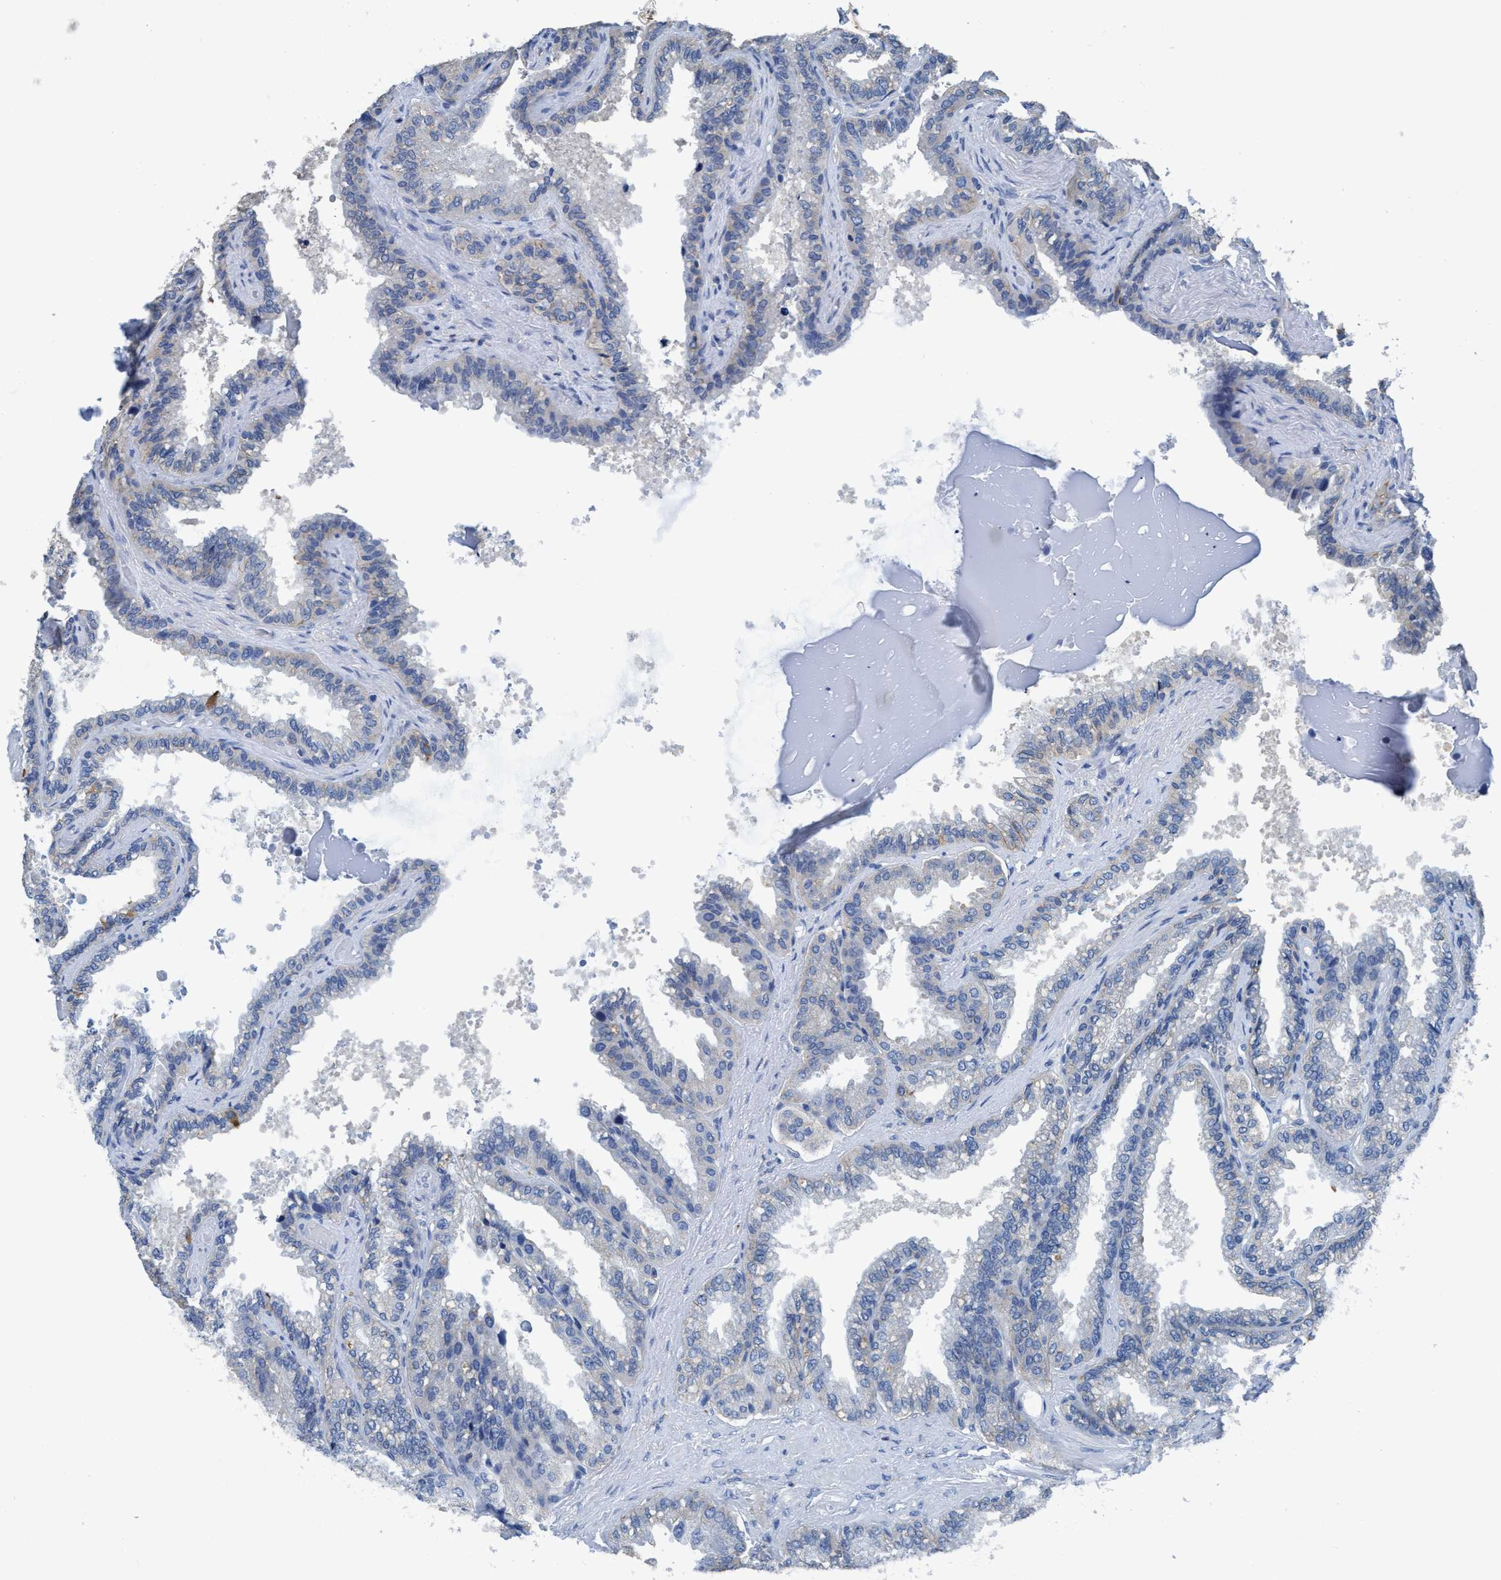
{"staining": {"intensity": "negative", "quantity": "none", "location": "none"}, "tissue": "seminal vesicle", "cell_type": "Glandular cells", "image_type": "normal", "snomed": [{"axis": "morphology", "description": "Normal tissue, NOS"}, {"axis": "topography", "description": "Seminal veicle"}], "caption": "Normal seminal vesicle was stained to show a protein in brown. There is no significant expression in glandular cells. (DAB IHC, high magnification).", "gene": "DNAI1", "patient": {"sex": "male", "age": 46}}